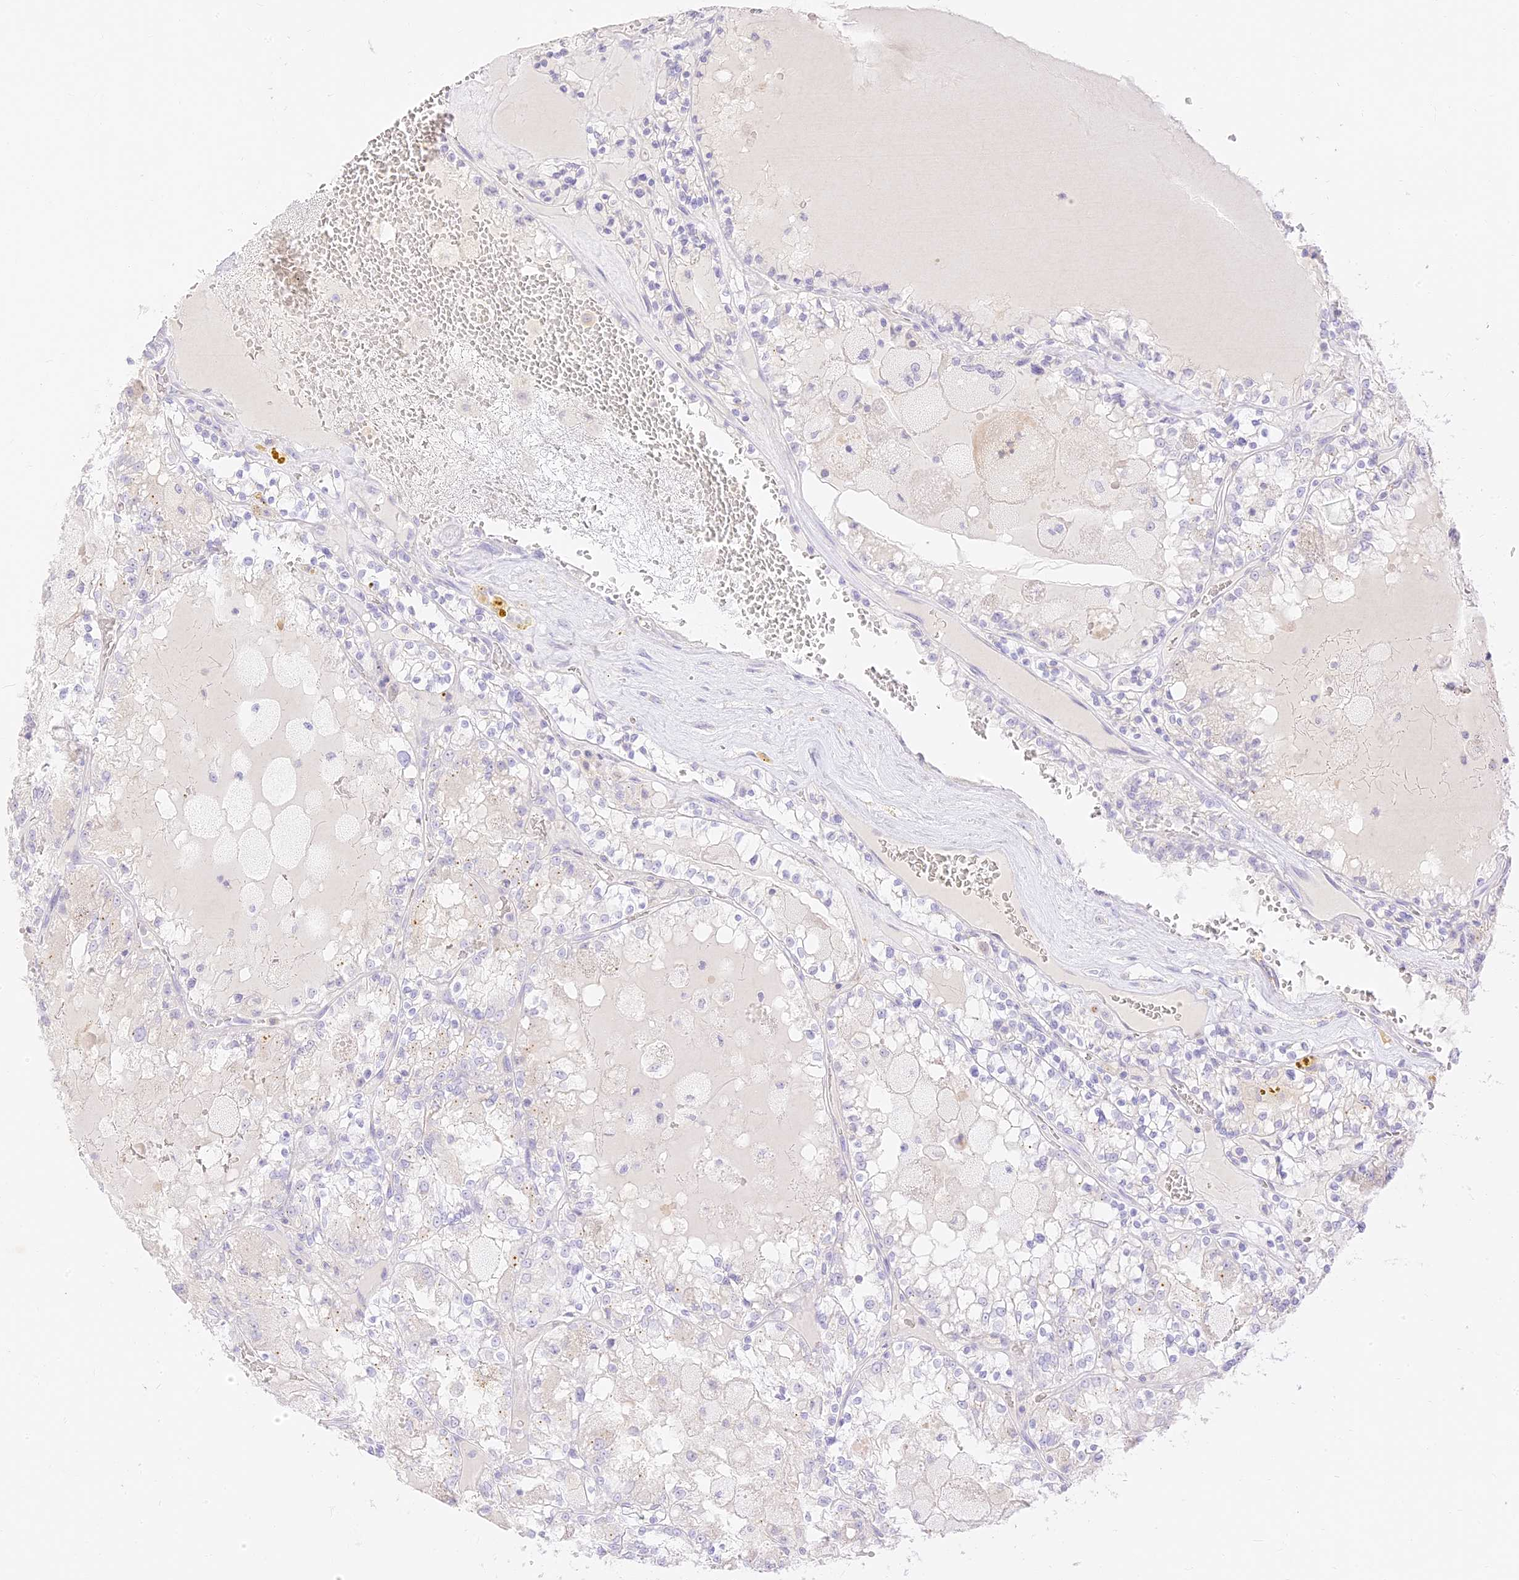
{"staining": {"intensity": "negative", "quantity": "none", "location": "none"}, "tissue": "renal cancer", "cell_type": "Tumor cells", "image_type": "cancer", "snomed": [{"axis": "morphology", "description": "Adenocarcinoma, NOS"}, {"axis": "topography", "description": "Kidney"}], "caption": "Renal adenocarcinoma stained for a protein using IHC demonstrates no expression tumor cells.", "gene": "SEC13", "patient": {"sex": "female", "age": 56}}